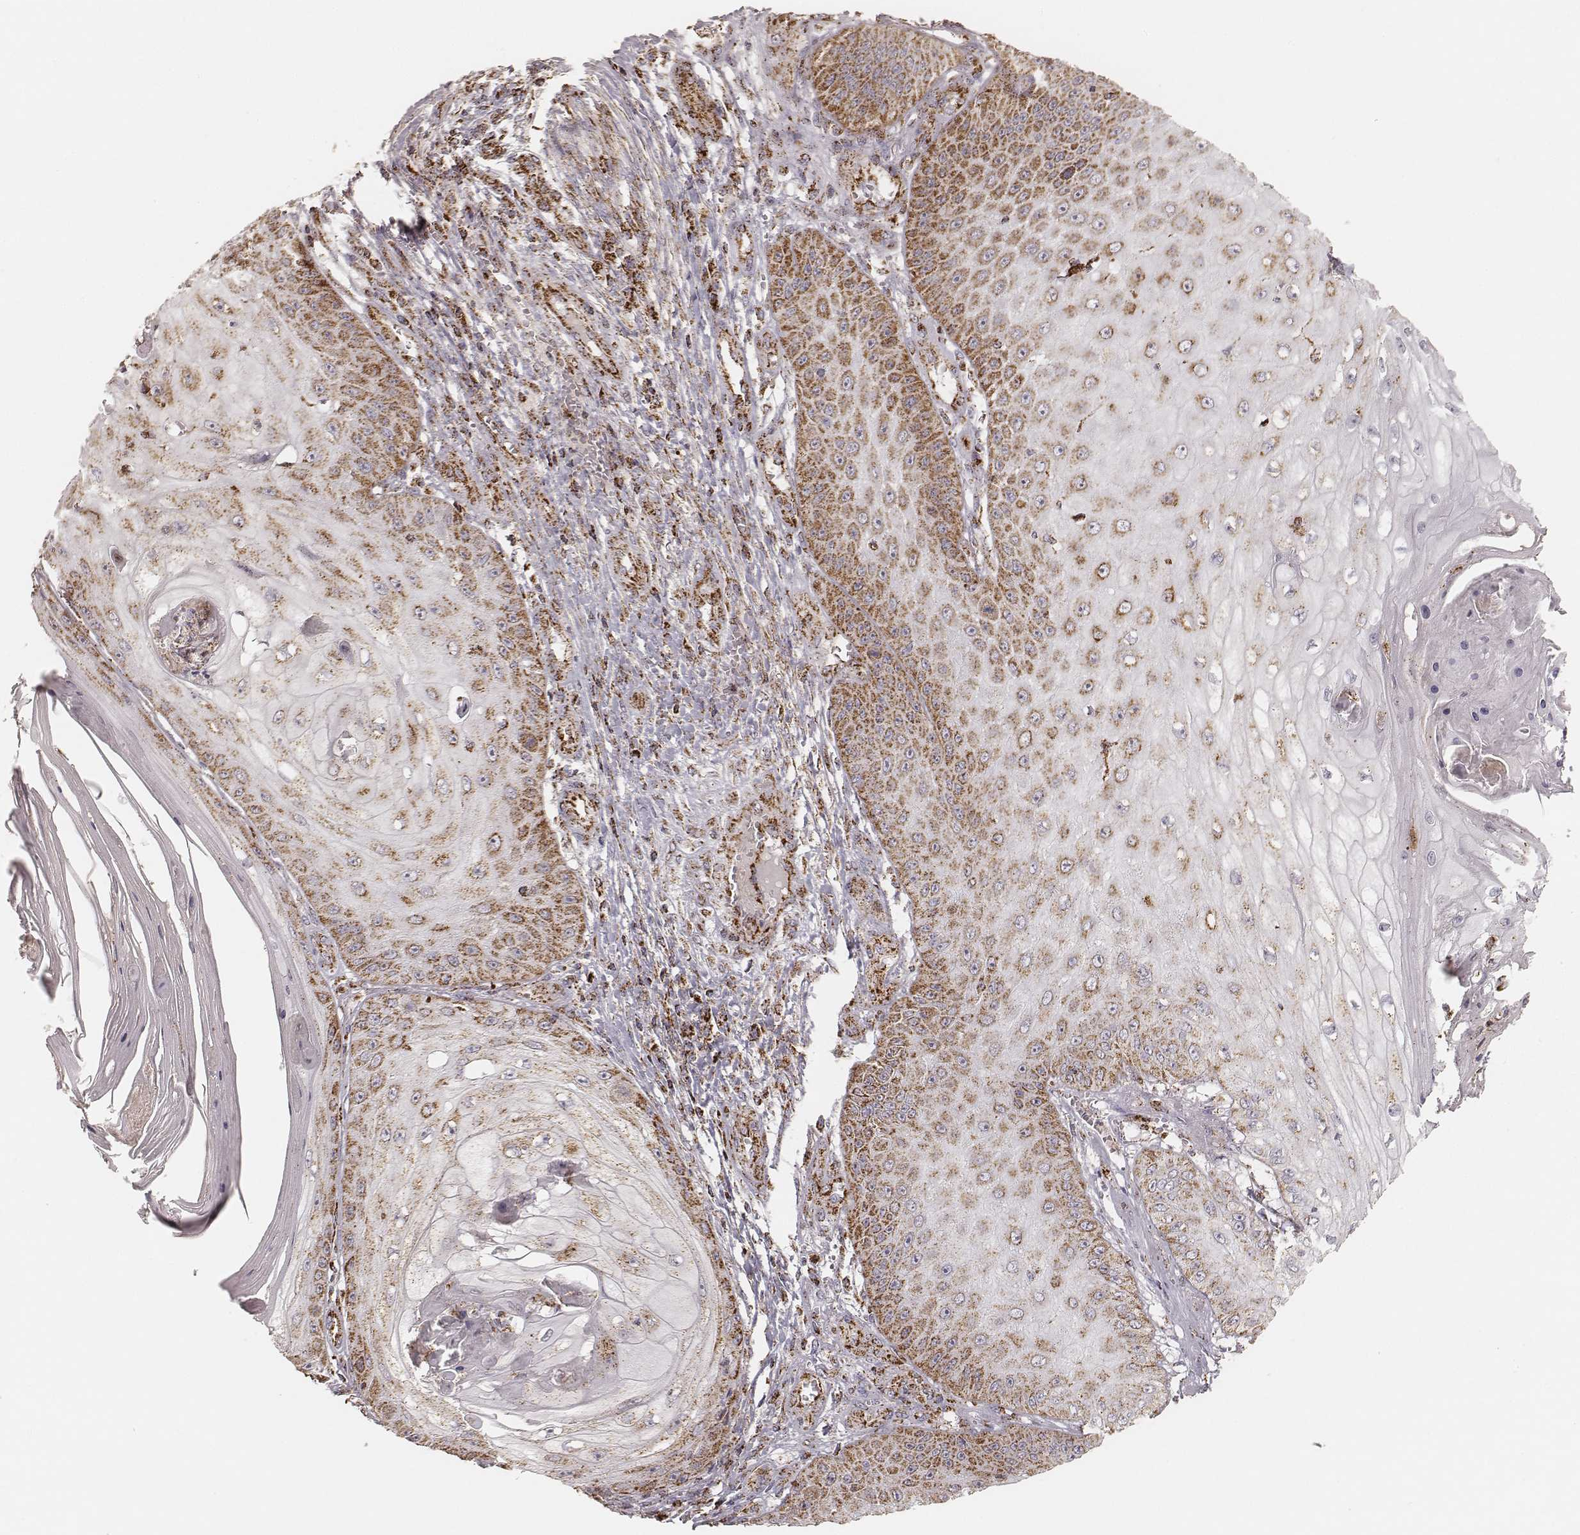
{"staining": {"intensity": "moderate", "quantity": ">75%", "location": "cytoplasmic/membranous"}, "tissue": "skin cancer", "cell_type": "Tumor cells", "image_type": "cancer", "snomed": [{"axis": "morphology", "description": "Squamous cell carcinoma, NOS"}, {"axis": "topography", "description": "Skin"}], "caption": "IHC photomicrograph of neoplastic tissue: human skin cancer (squamous cell carcinoma) stained using immunohistochemistry shows medium levels of moderate protein expression localized specifically in the cytoplasmic/membranous of tumor cells, appearing as a cytoplasmic/membranous brown color.", "gene": "CS", "patient": {"sex": "male", "age": 70}}